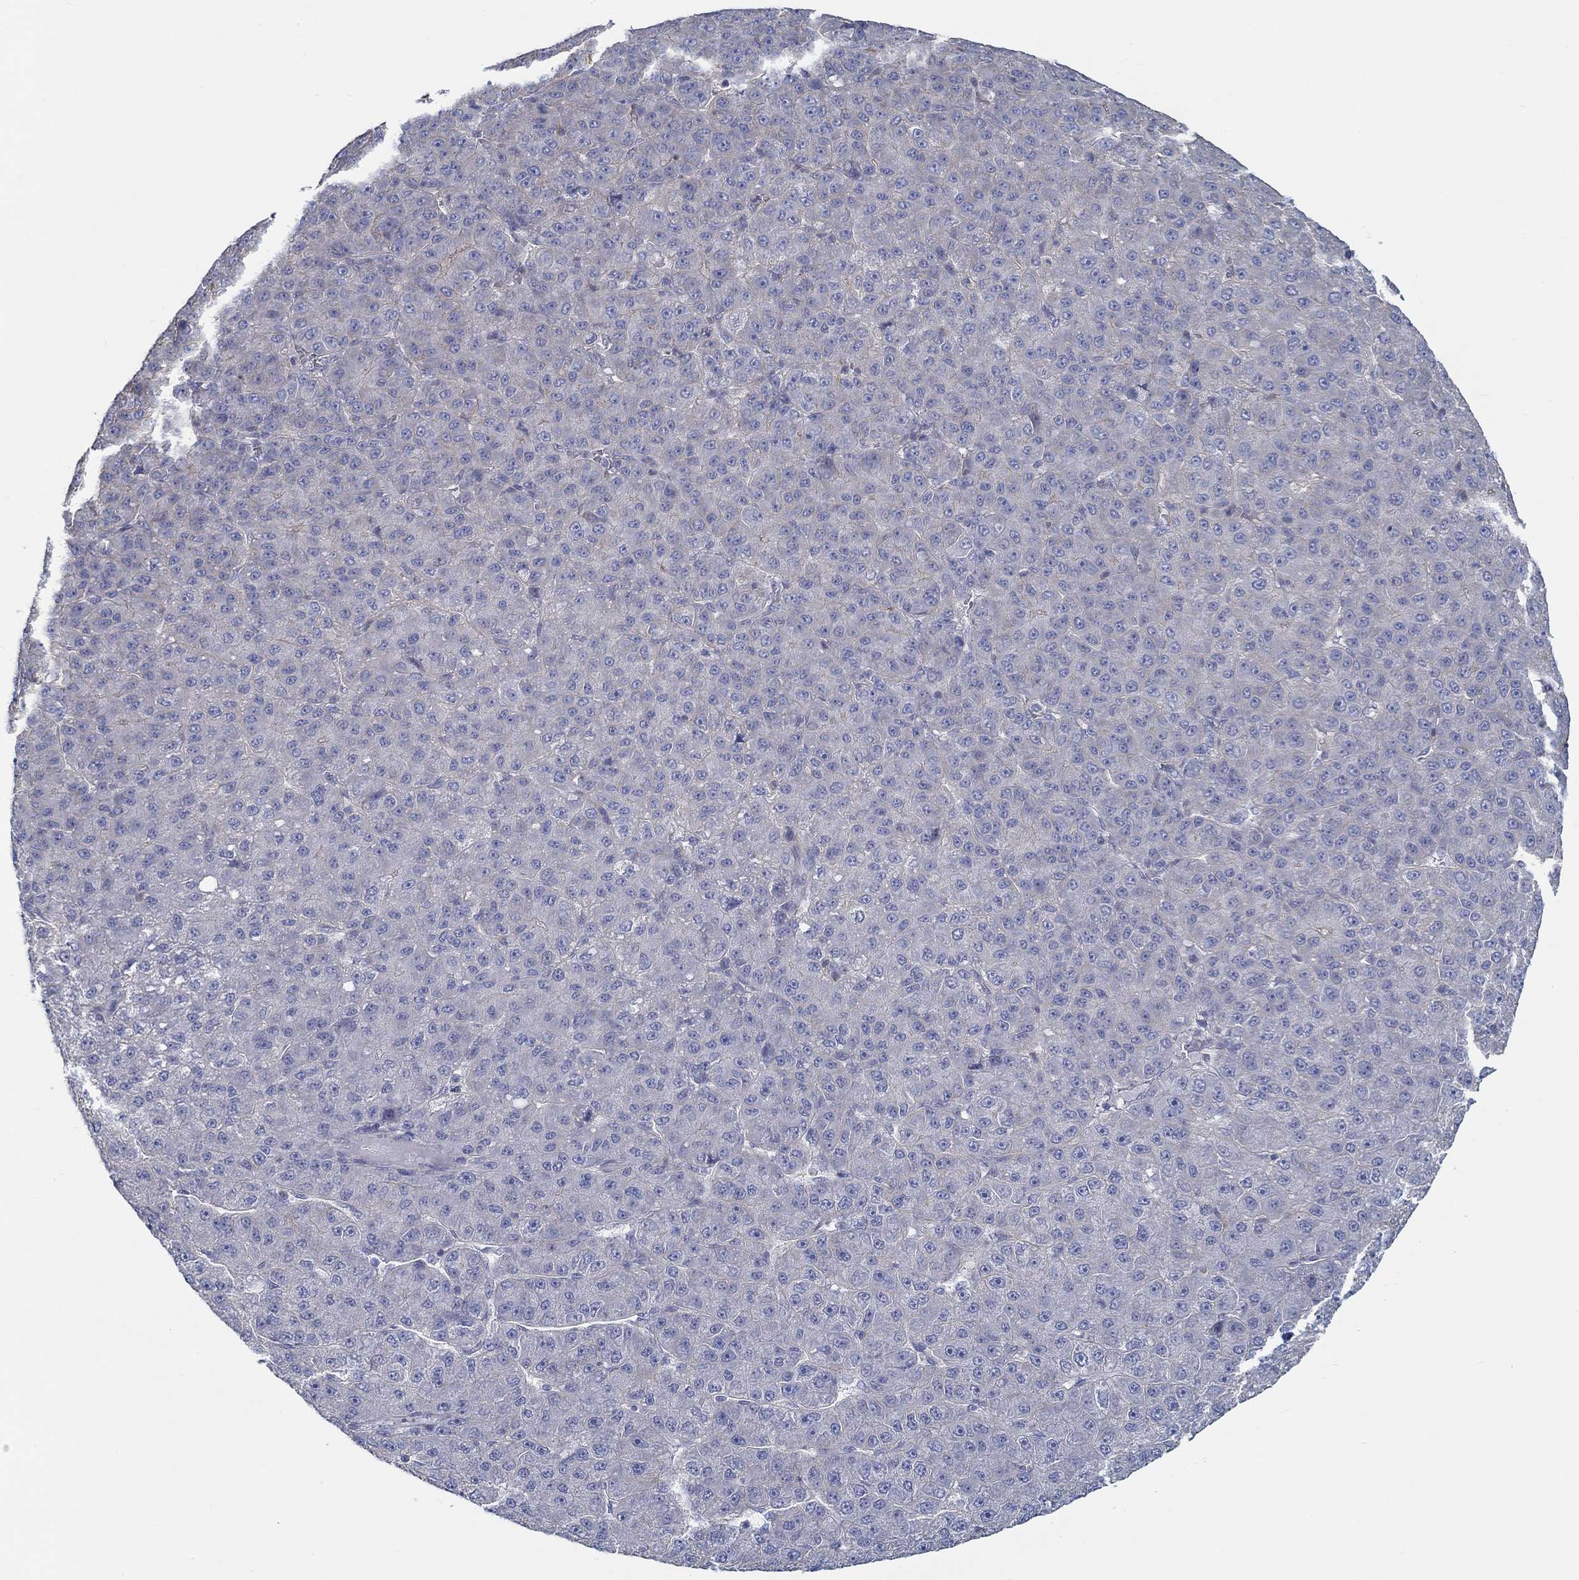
{"staining": {"intensity": "negative", "quantity": "none", "location": "none"}, "tissue": "liver cancer", "cell_type": "Tumor cells", "image_type": "cancer", "snomed": [{"axis": "morphology", "description": "Carcinoma, Hepatocellular, NOS"}, {"axis": "topography", "description": "Liver"}], "caption": "DAB immunohistochemical staining of liver cancer demonstrates no significant staining in tumor cells.", "gene": "BBOF1", "patient": {"sex": "male", "age": 67}}